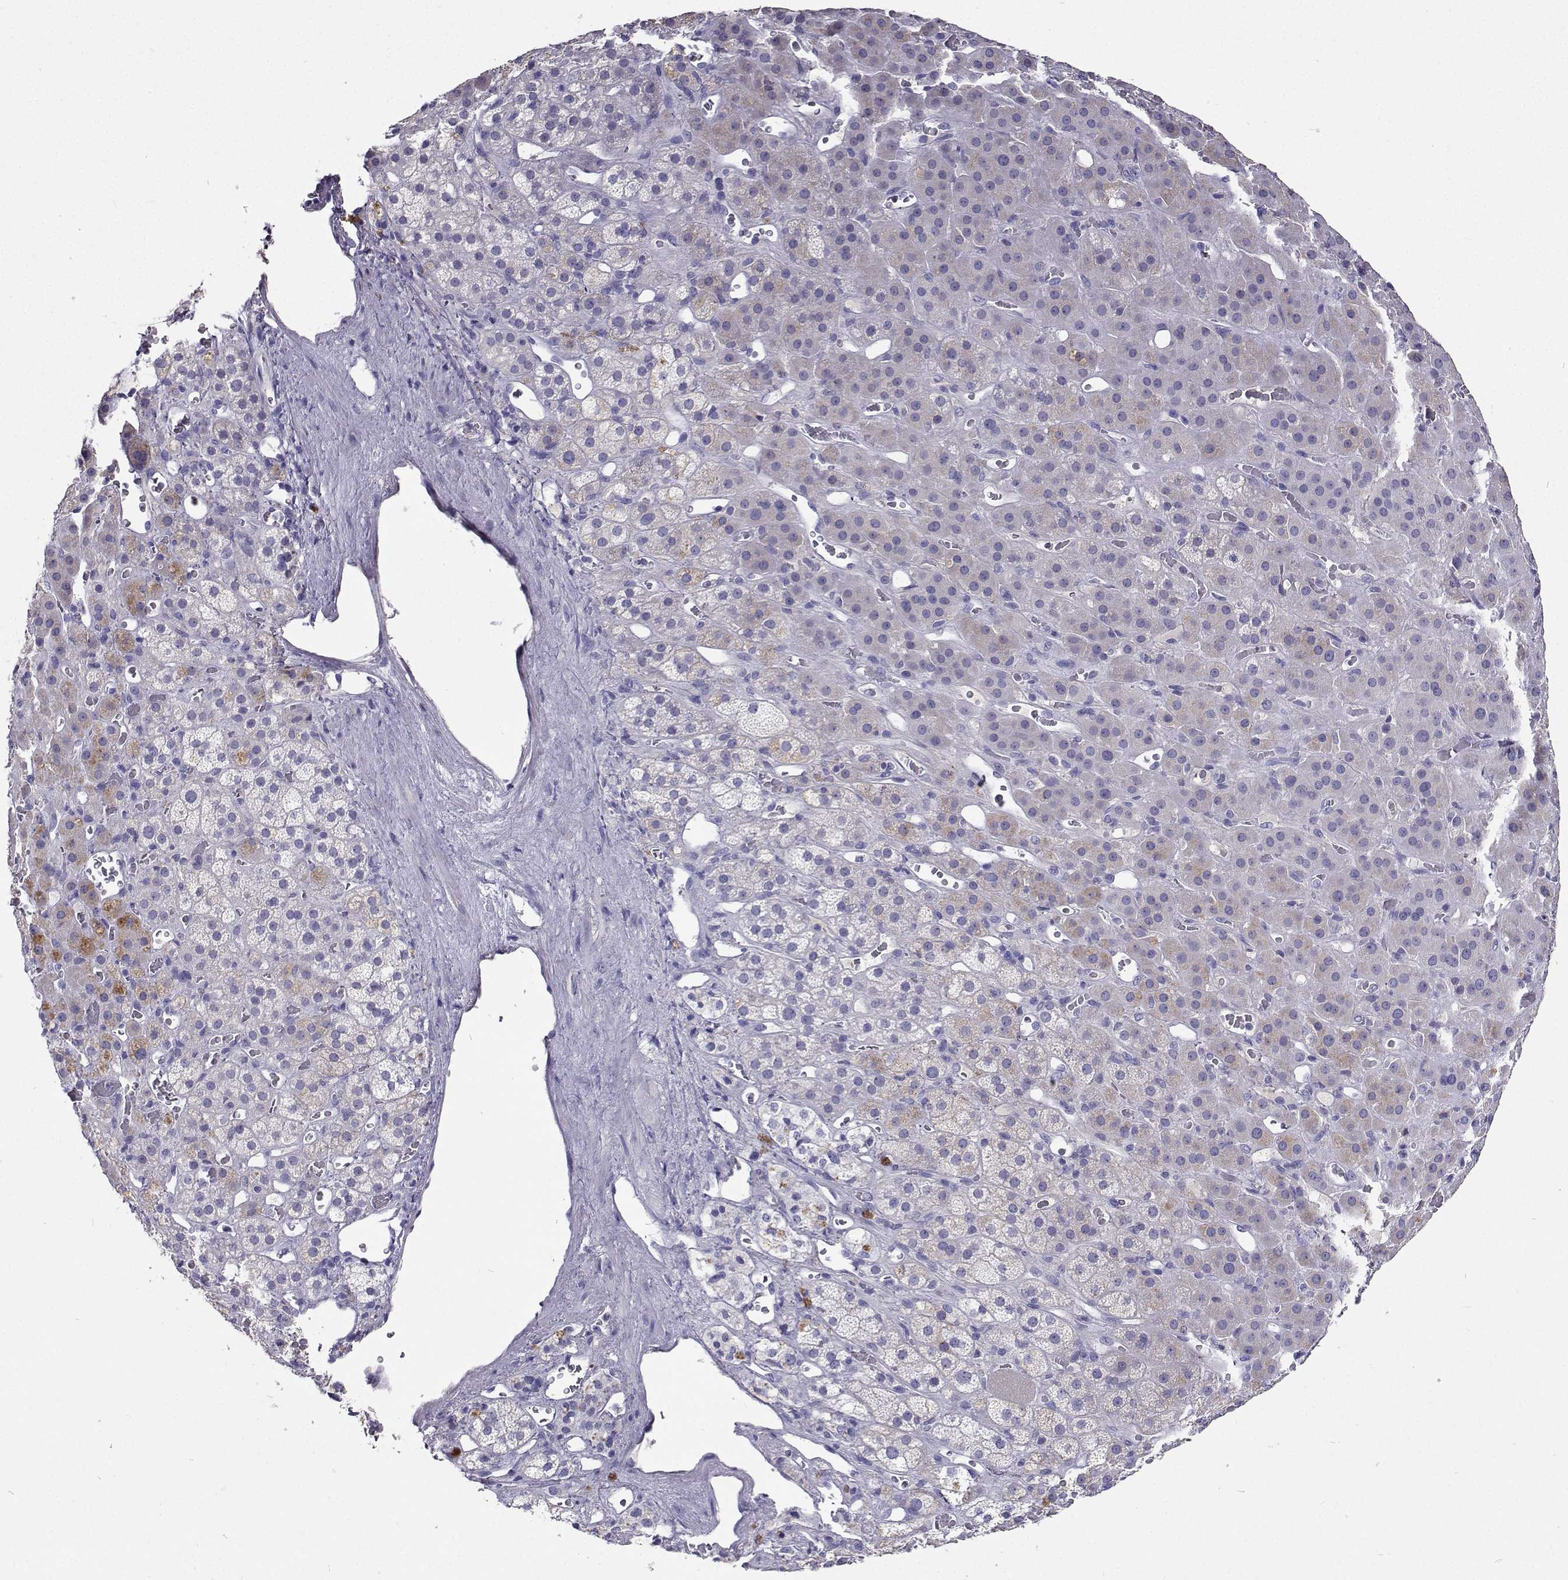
{"staining": {"intensity": "weak", "quantity": "<25%", "location": "cytoplasmic/membranous"}, "tissue": "adrenal gland", "cell_type": "Glandular cells", "image_type": "normal", "snomed": [{"axis": "morphology", "description": "Normal tissue, NOS"}, {"axis": "topography", "description": "Adrenal gland"}], "caption": "Human adrenal gland stained for a protein using IHC shows no staining in glandular cells.", "gene": "CFAP44", "patient": {"sex": "male", "age": 57}}